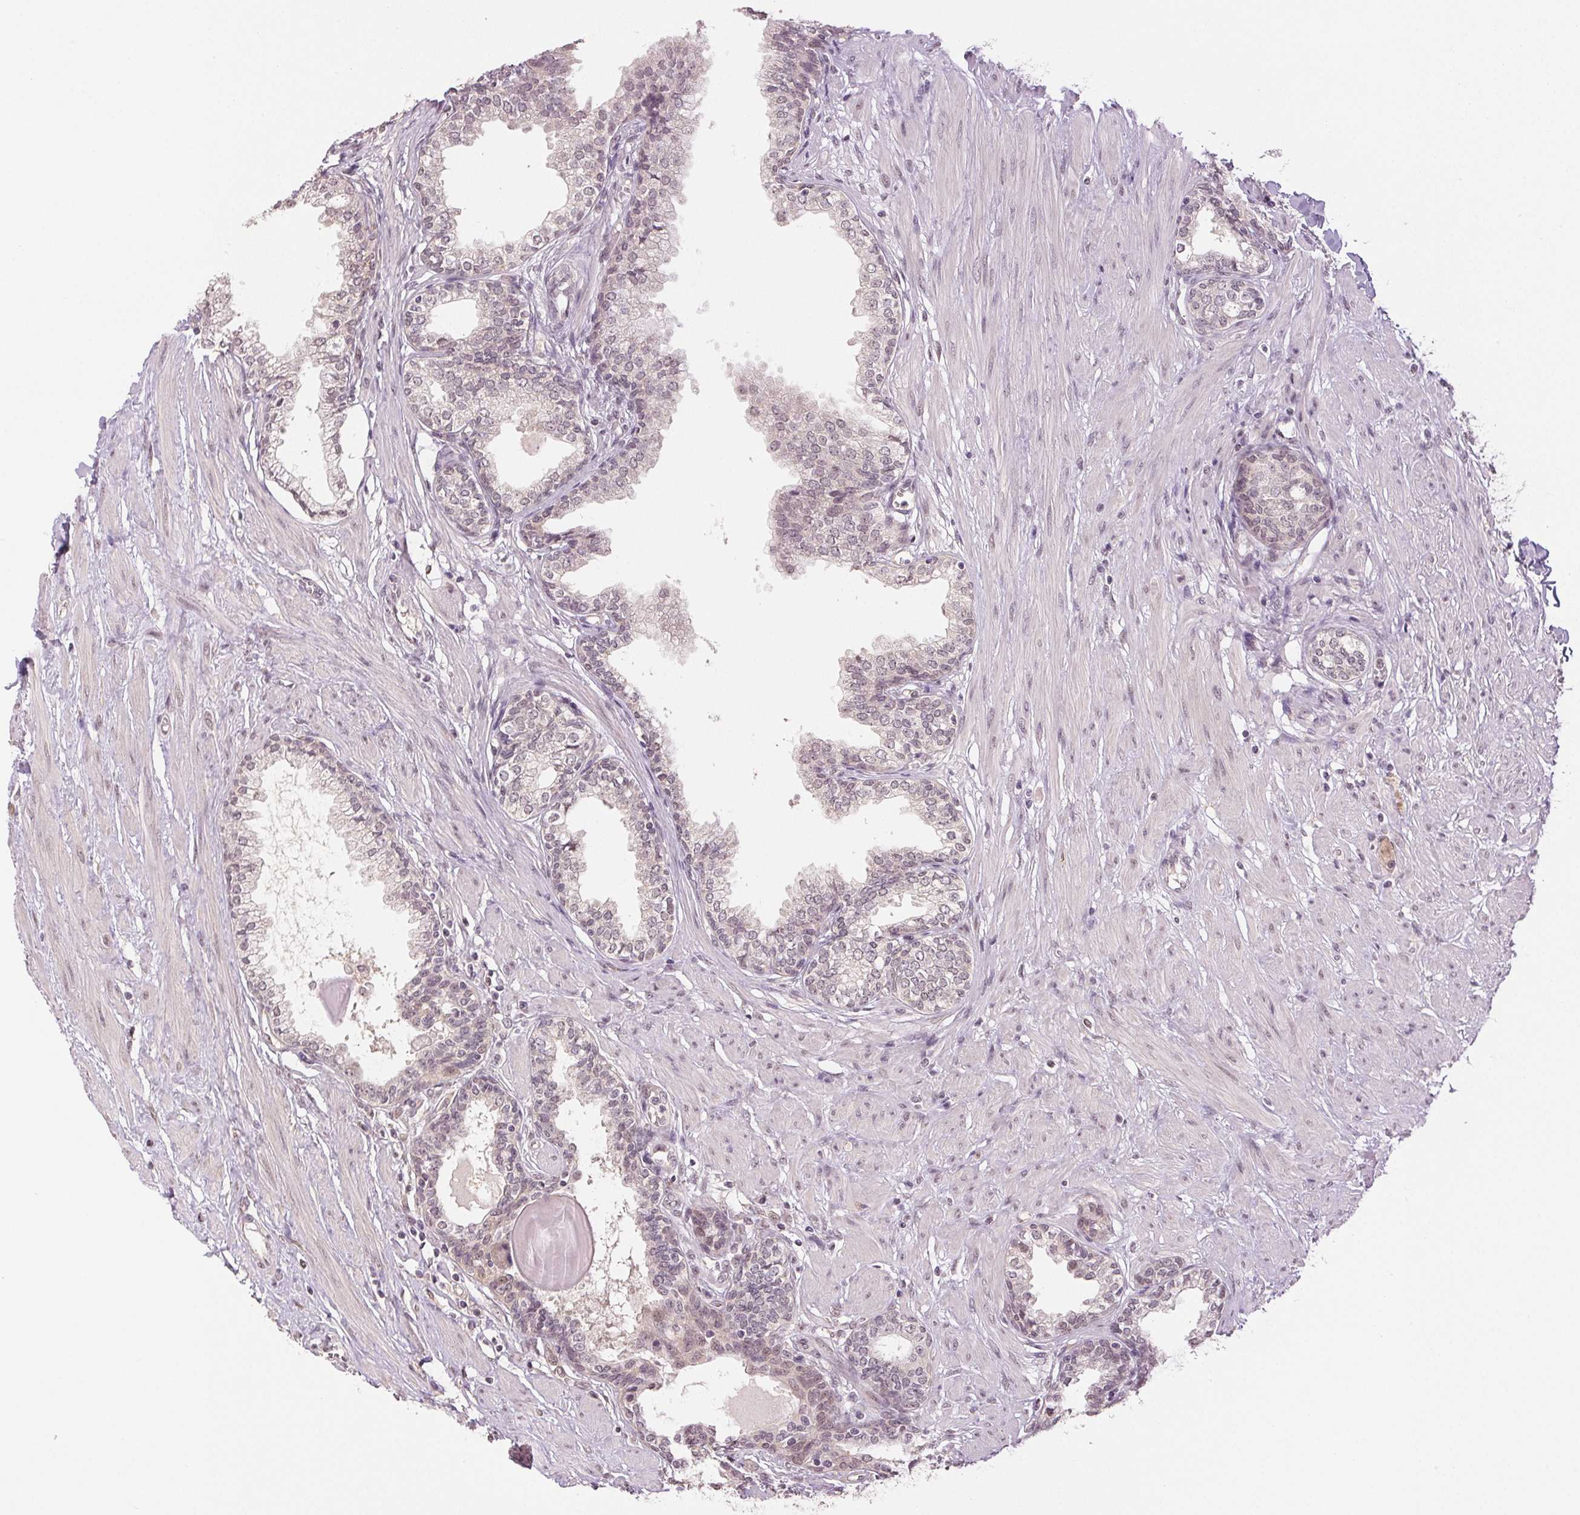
{"staining": {"intensity": "weak", "quantity": "<25%", "location": "nuclear"}, "tissue": "prostate", "cell_type": "Glandular cells", "image_type": "normal", "snomed": [{"axis": "morphology", "description": "Normal tissue, NOS"}, {"axis": "topography", "description": "Prostate"}], "caption": "Glandular cells show no significant positivity in normal prostate.", "gene": "PLCB1", "patient": {"sex": "male", "age": 55}}